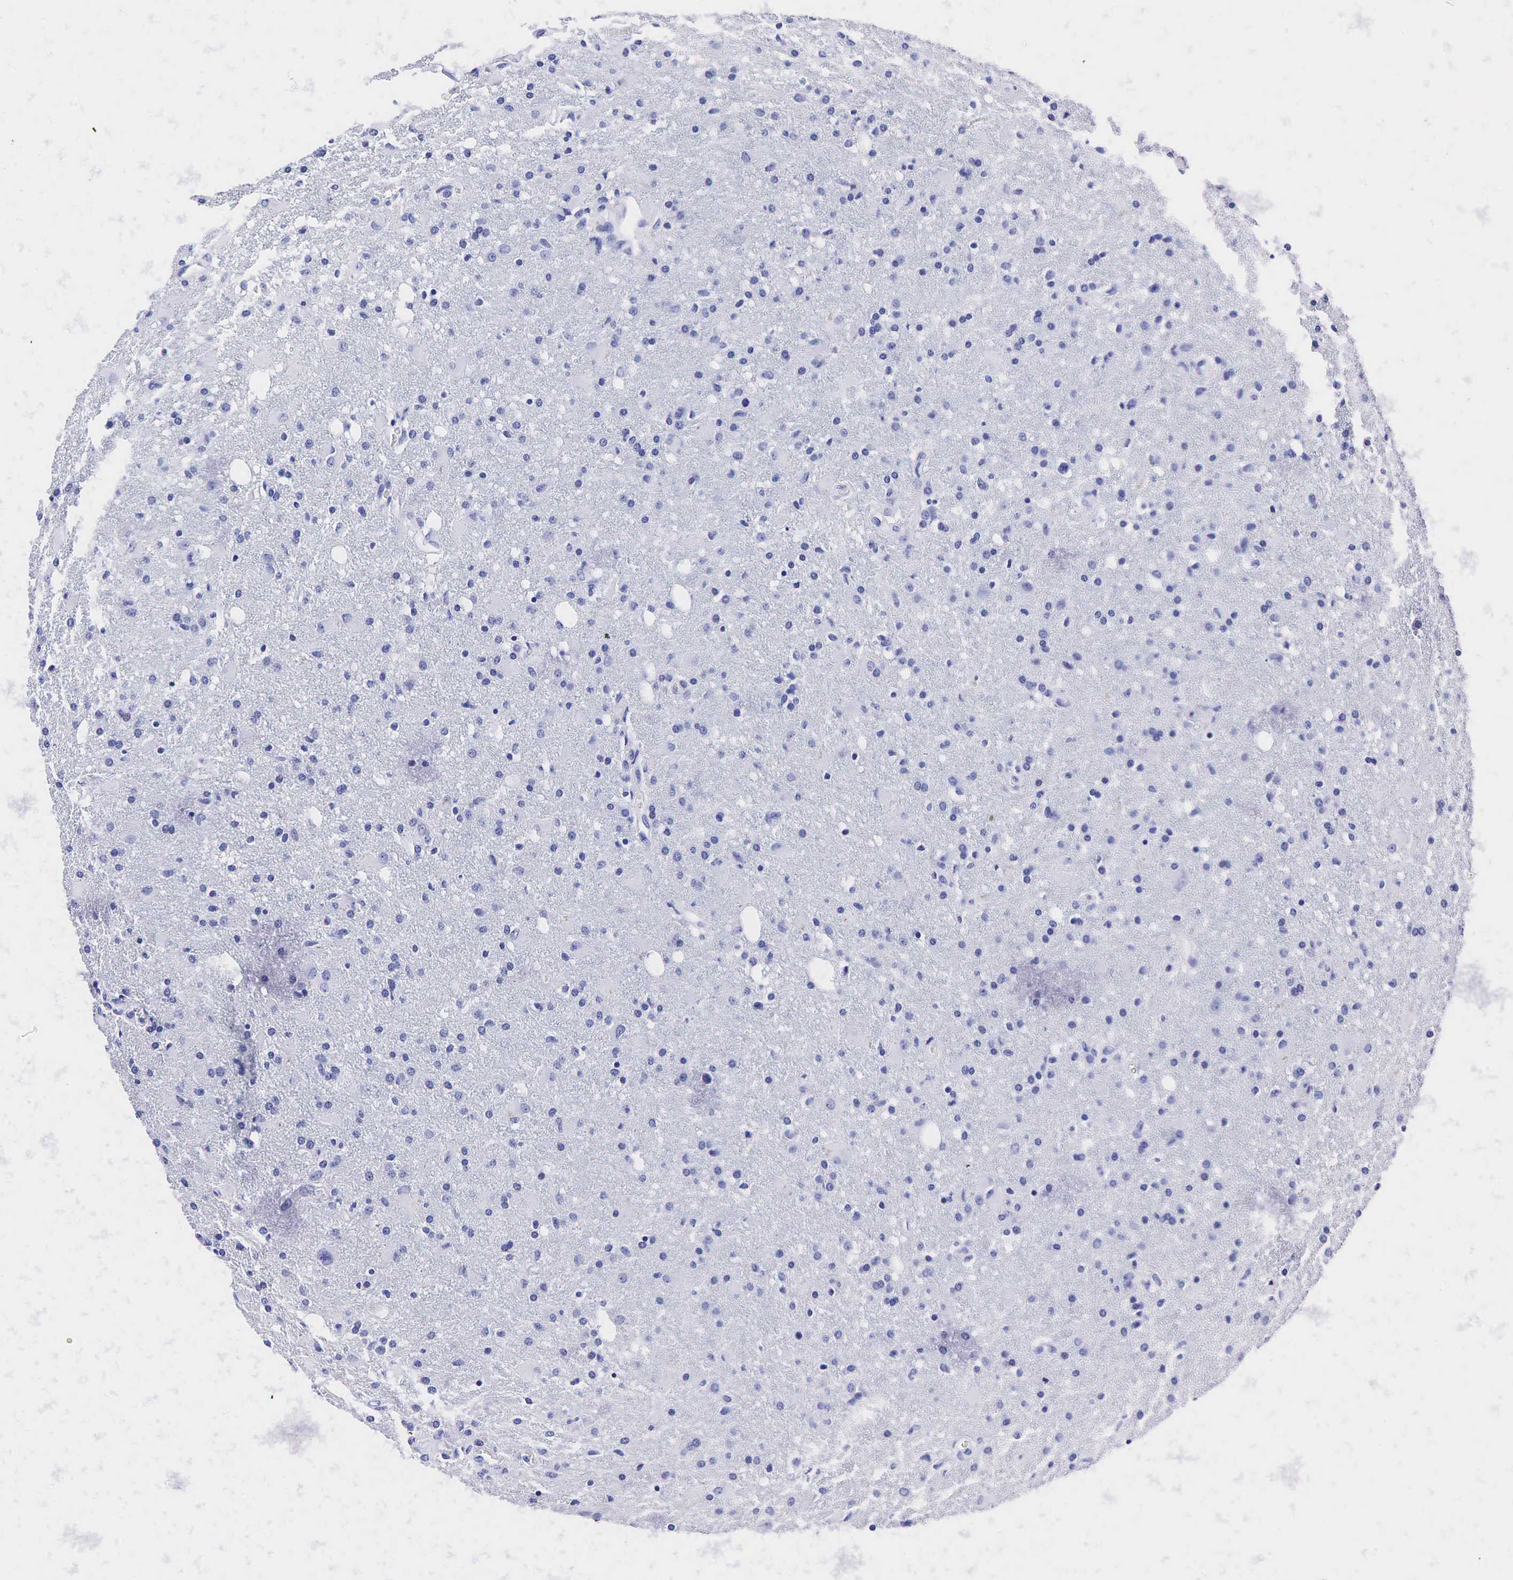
{"staining": {"intensity": "negative", "quantity": "none", "location": "none"}, "tissue": "glioma", "cell_type": "Tumor cells", "image_type": "cancer", "snomed": [{"axis": "morphology", "description": "Glioma, malignant, High grade"}, {"axis": "topography", "description": "Brain"}], "caption": "An image of human malignant glioma (high-grade) is negative for staining in tumor cells.", "gene": "KLK3", "patient": {"sex": "male", "age": 68}}